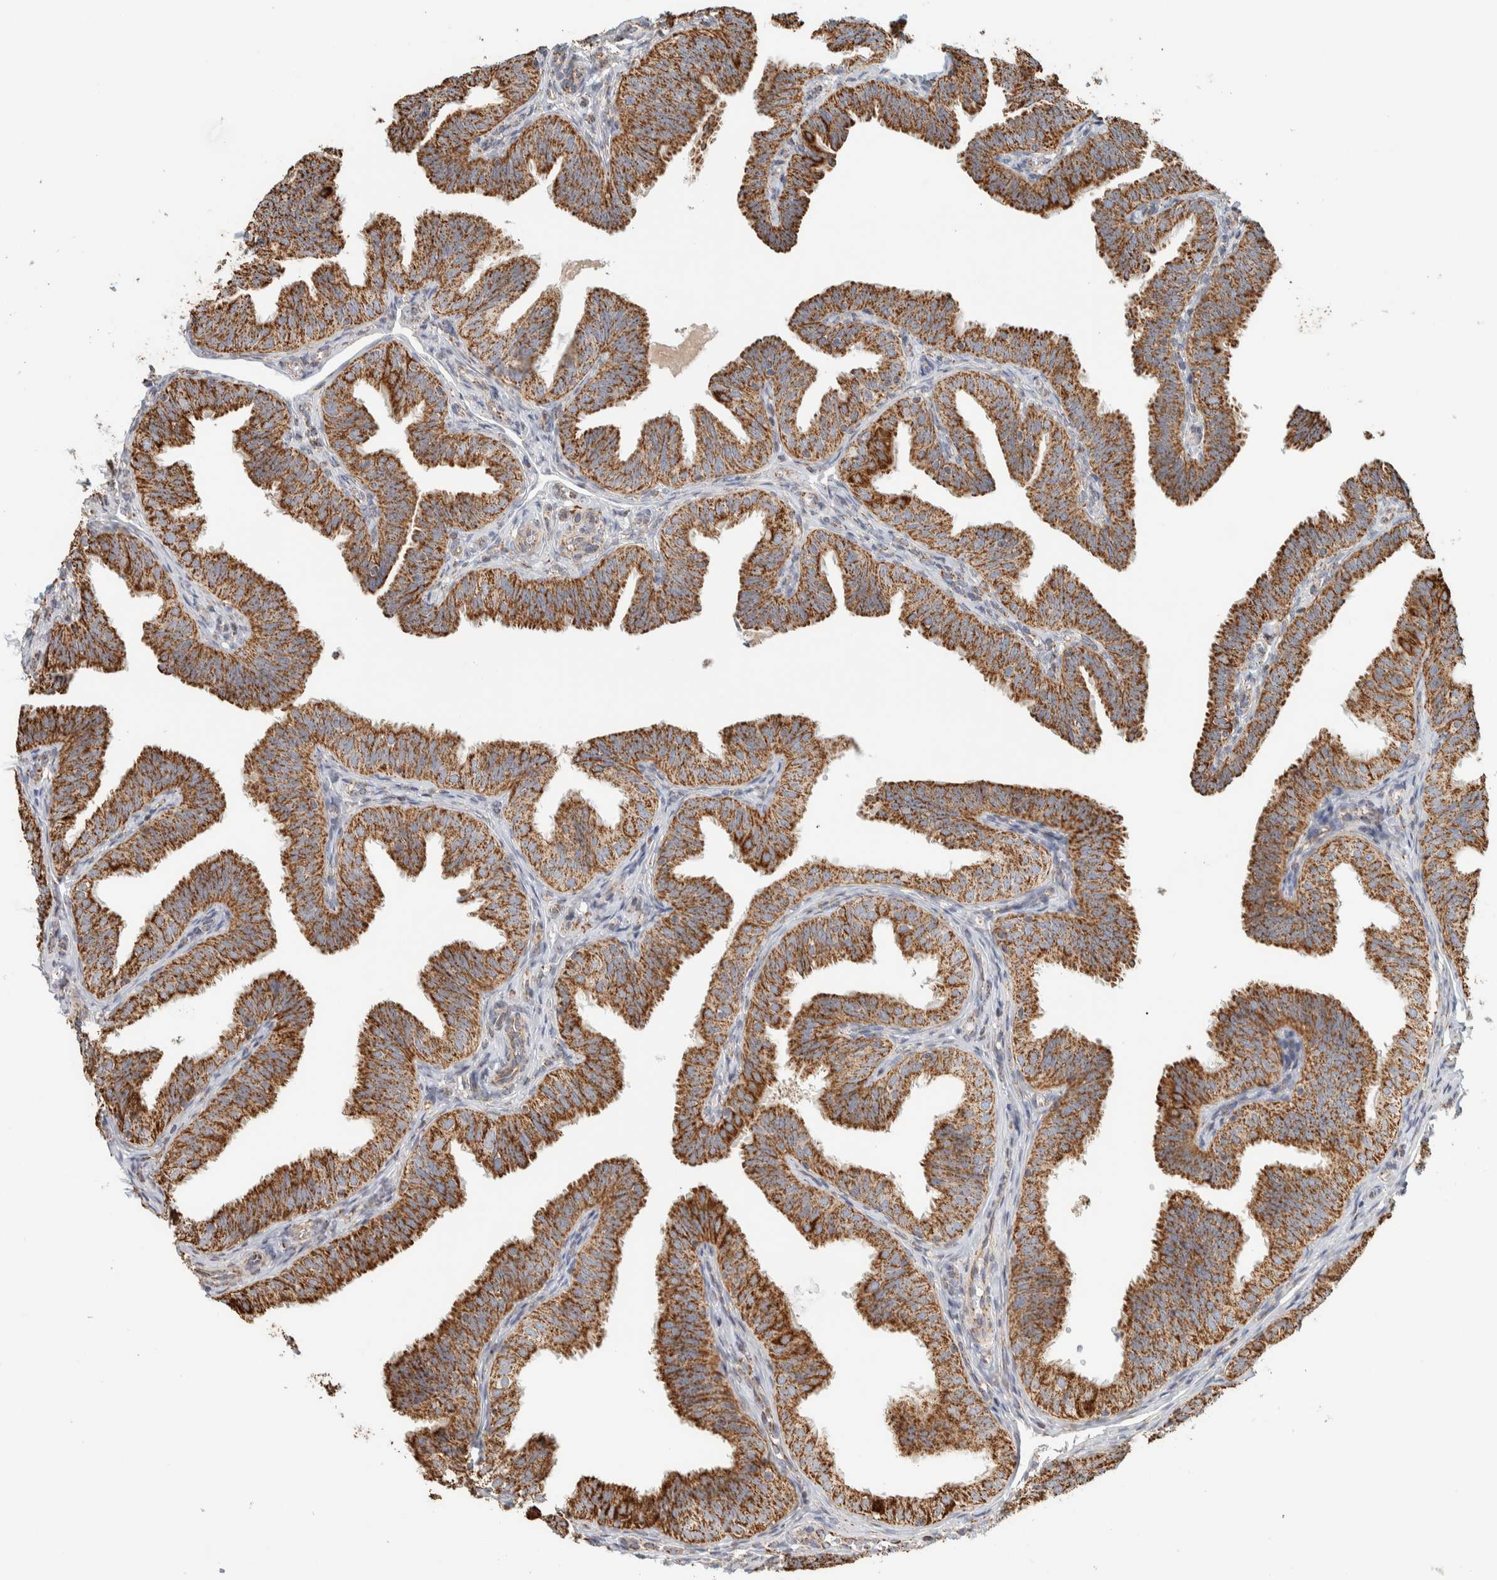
{"staining": {"intensity": "strong", "quantity": ">75%", "location": "cytoplasmic/membranous"}, "tissue": "fallopian tube", "cell_type": "Glandular cells", "image_type": "normal", "snomed": [{"axis": "morphology", "description": "Normal tissue, NOS"}, {"axis": "topography", "description": "Fallopian tube"}], "caption": "DAB (3,3'-diaminobenzidine) immunohistochemical staining of benign fallopian tube reveals strong cytoplasmic/membranous protein expression in about >75% of glandular cells.", "gene": "ZNF454", "patient": {"sex": "female", "age": 35}}